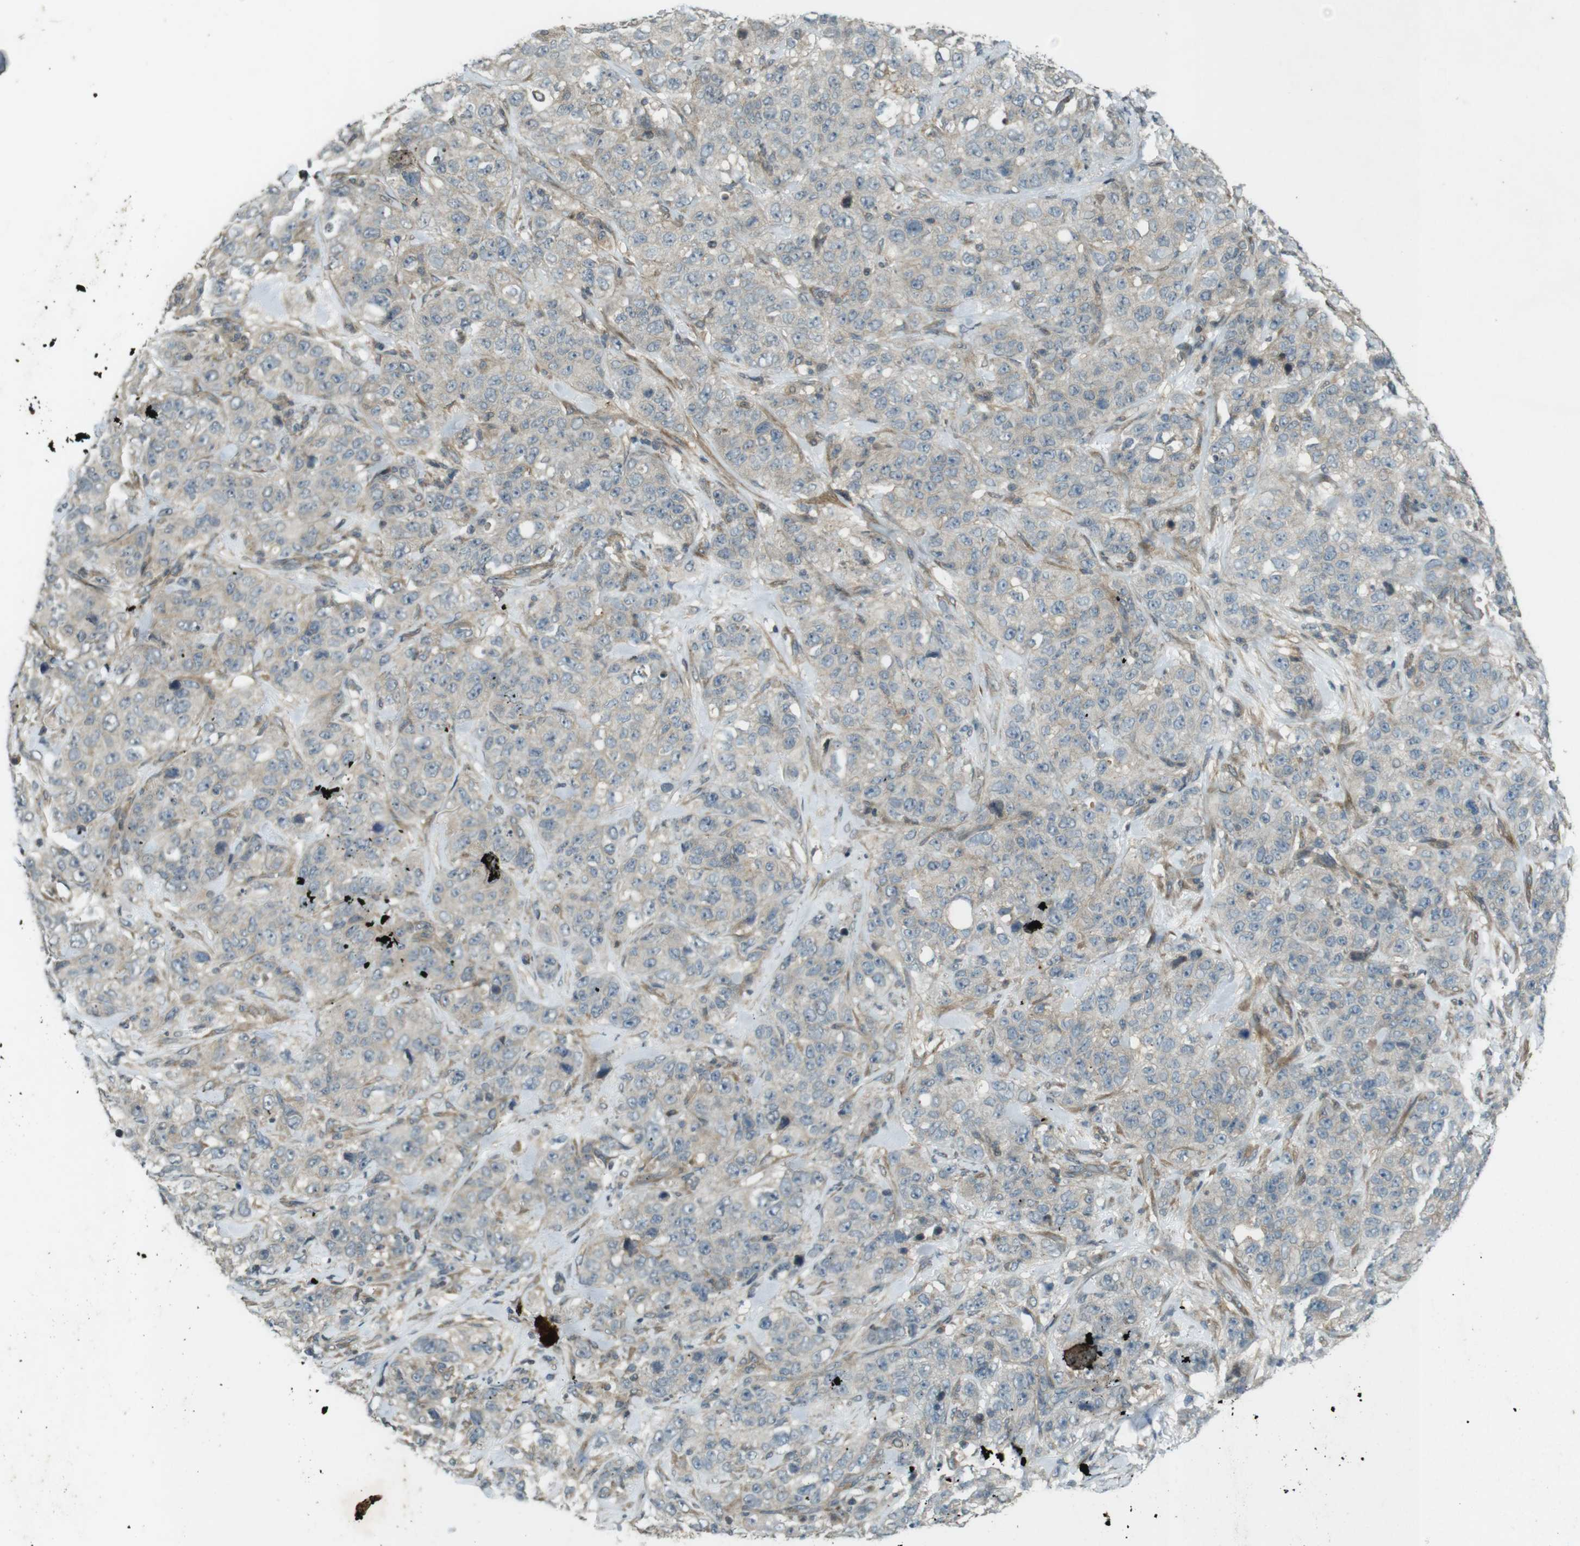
{"staining": {"intensity": "negative", "quantity": "none", "location": "none"}, "tissue": "stomach cancer", "cell_type": "Tumor cells", "image_type": "cancer", "snomed": [{"axis": "morphology", "description": "Adenocarcinoma, NOS"}, {"axis": "topography", "description": "Stomach"}], "caption": "Stomach cancer (adenocarcinoma) was stained to show a protein in brown. There is no significant positivity in tumor cells.", "gene": "ZYX", "patient": {"sex": "male", "age": 48}}